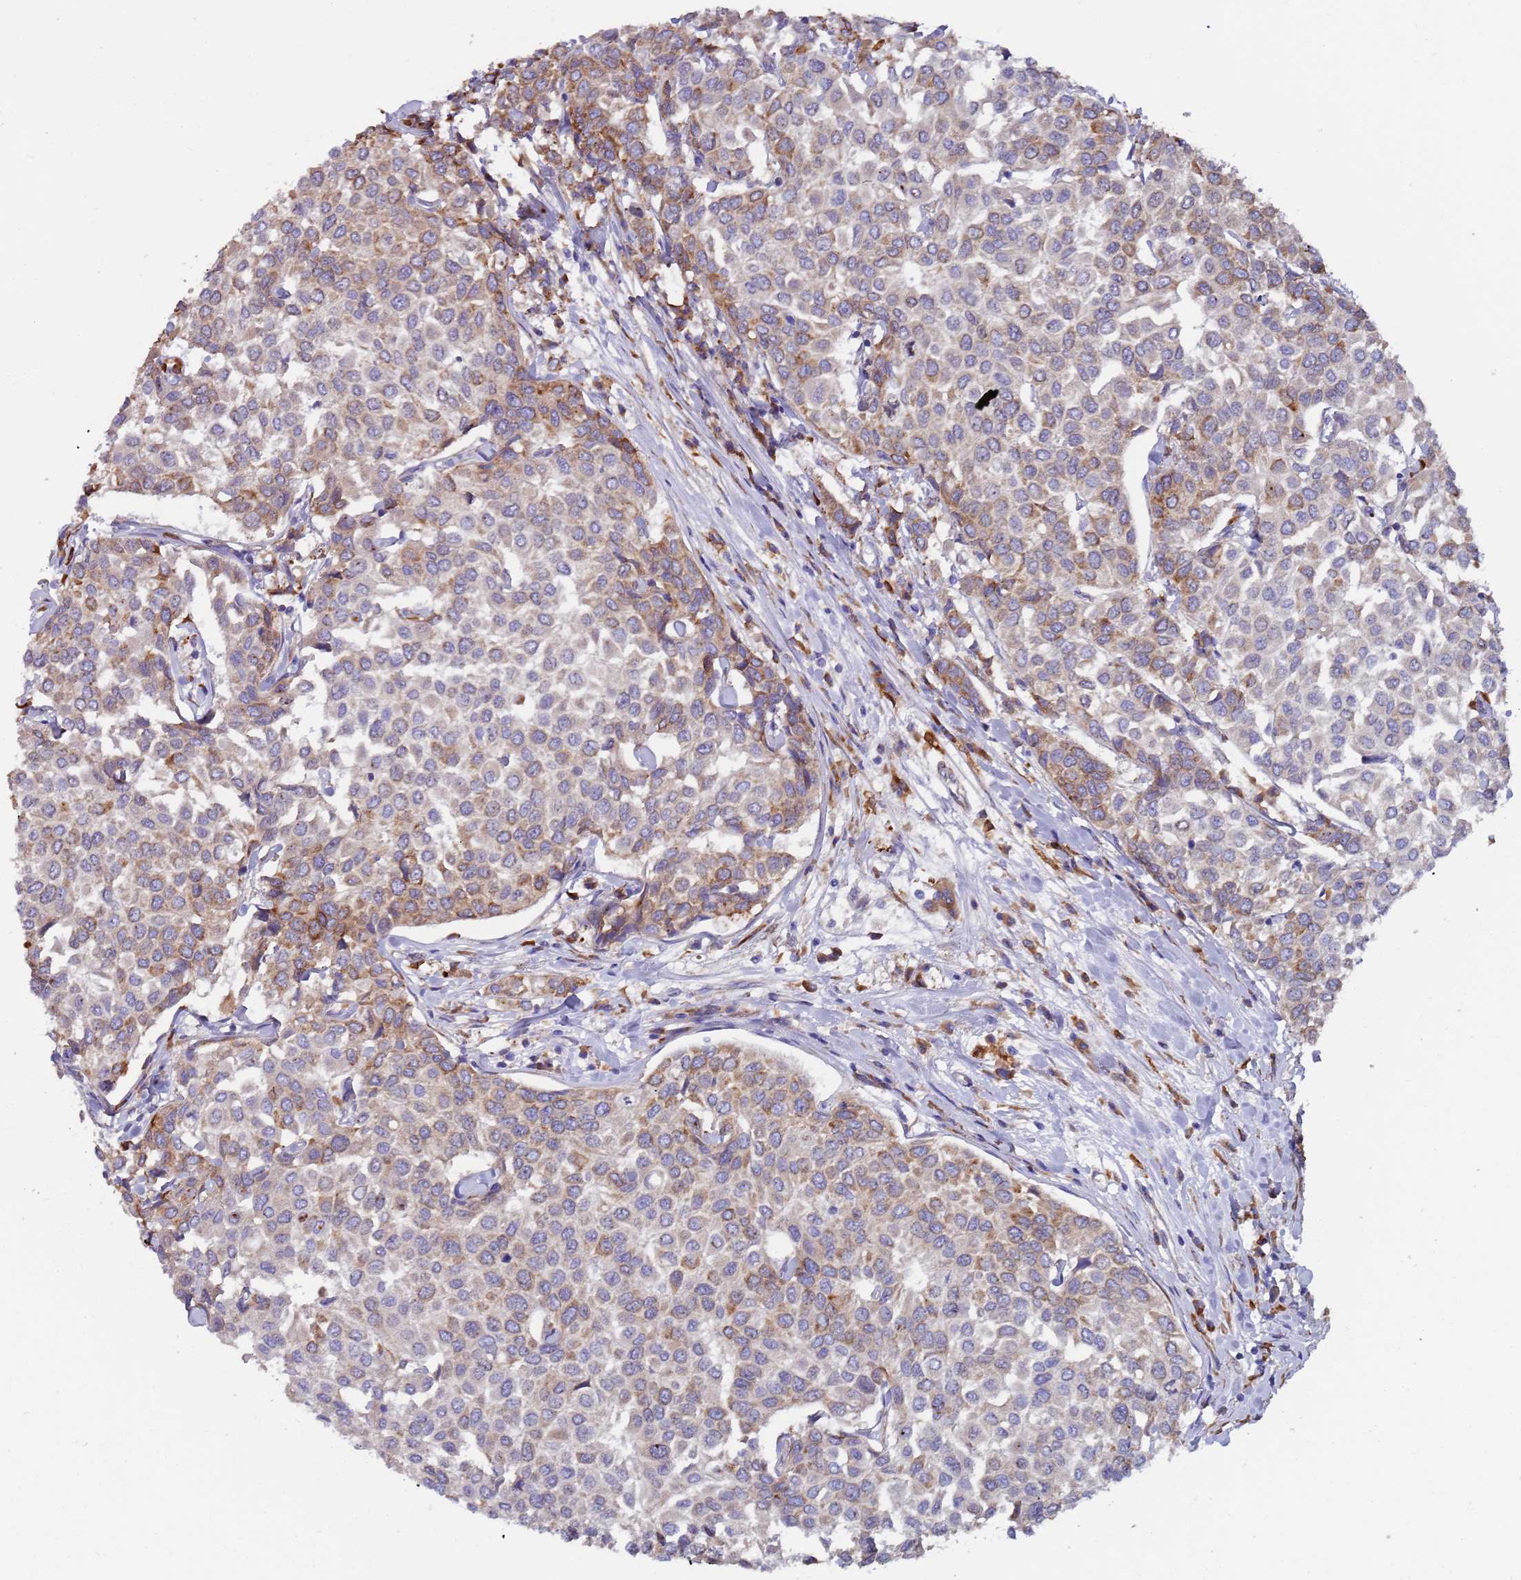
{"staining": {"intensity": "moderate", "quantity": "<25%", "location": "cytoplasmic/membranous"}, "tissue": "breast cancer", "cell_type": "Tumor cells", "image_type": "cancer", "snomed": [{"axis": "morphology", "description": "Duct carcinoma"}, {"axis": "topography", "description": "Breast"}], "caption": "This is an image of immunohistochemistry staining of breast cancer (intraductal carcinoma), which shows moderate positivity in the cytoplasmic/membranous of tumor cells.", "gene": "ZNF844", "patient": {"sex": "female", "age": 55}}